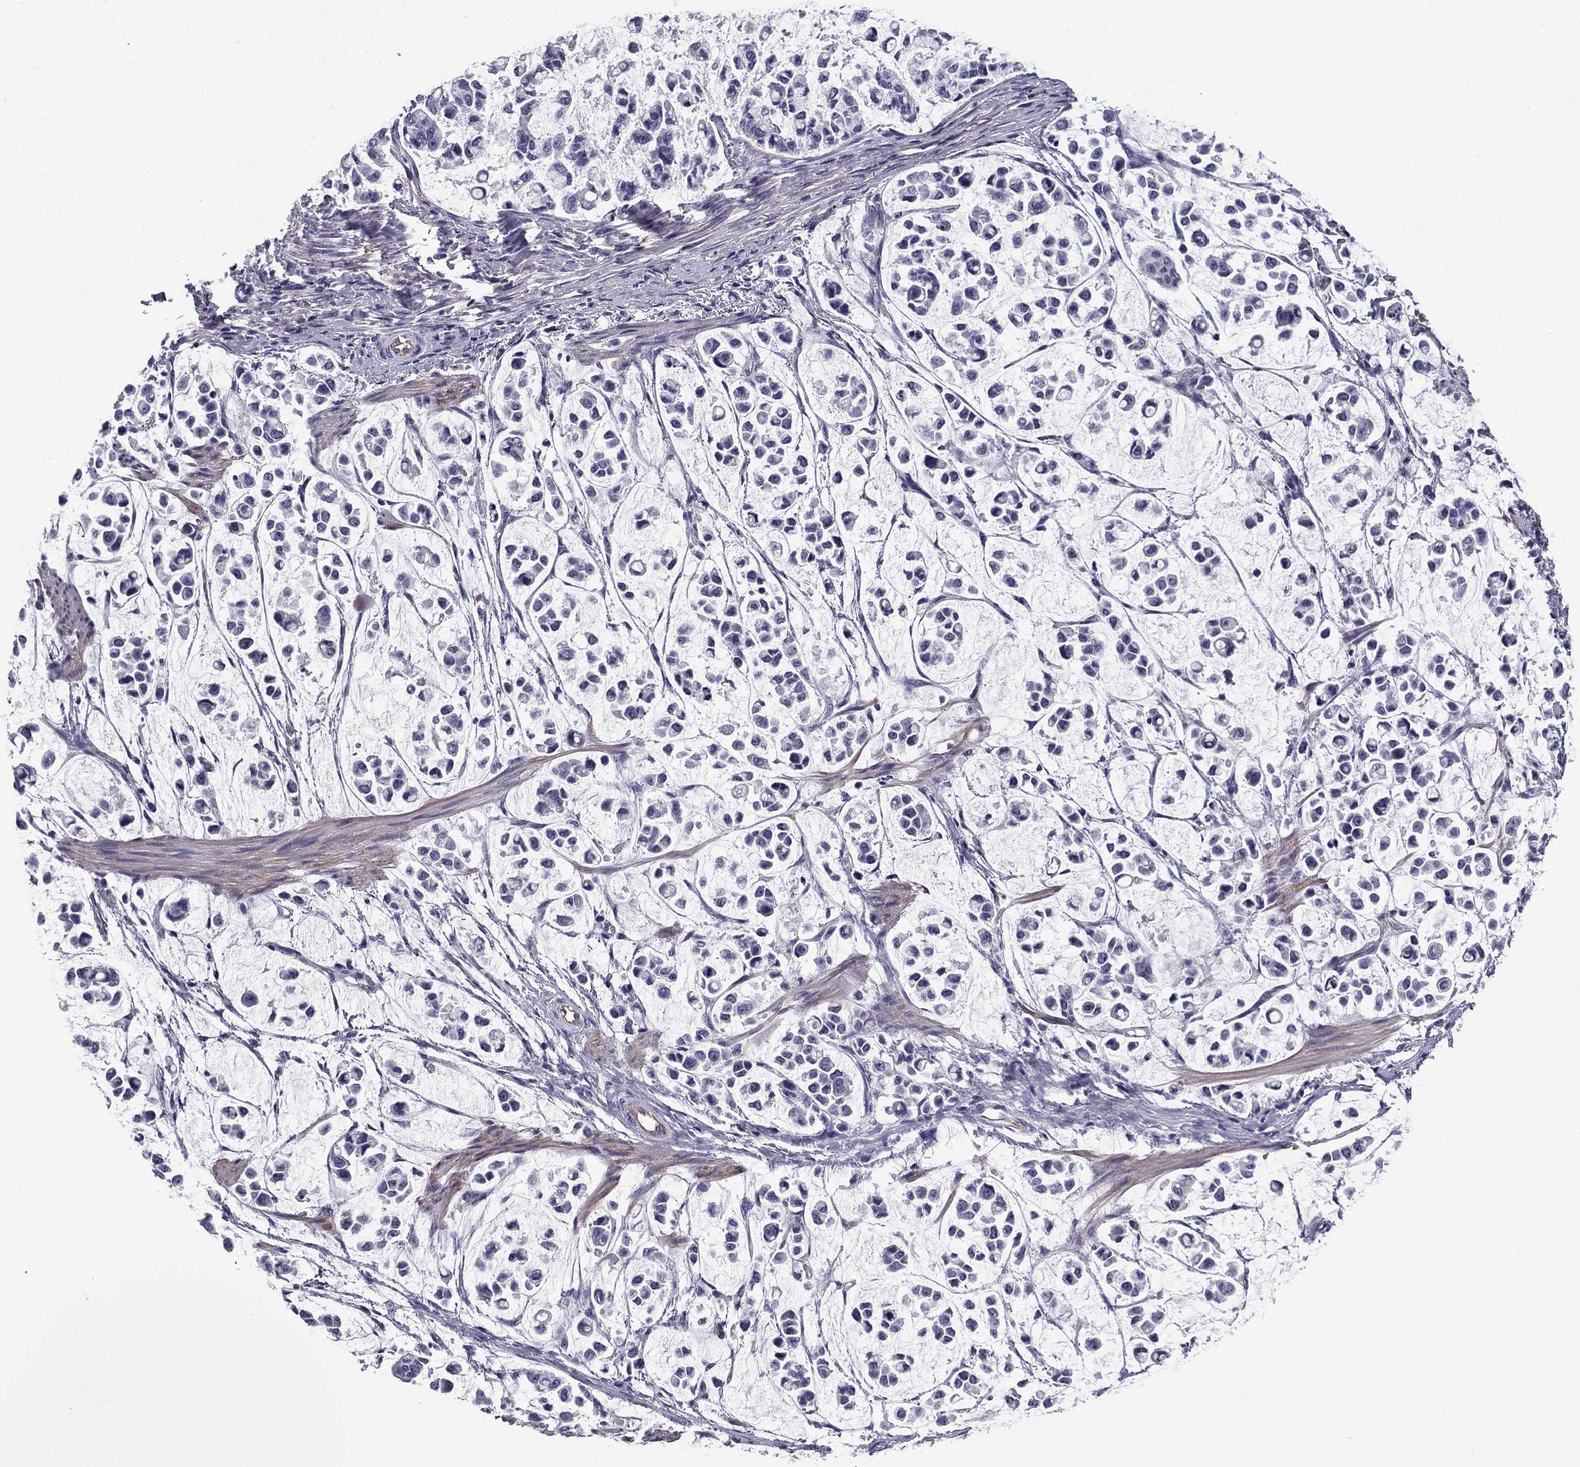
{"staining": {"intensity": "negative", "quantity": "none", "location": "none"}, "tissue": "stomach cancer", "cell_type": "Tumor cells", "image_type": "cancer", "snomed": [{"axis": "morphology", "description": "Adenocarcinoma, NOS"}, {"axis": "topography", "description": "Stomach"}], "caption": "A photomicrograph of stomach adenocarcinoma stained for a protein shows no brown staining in tumor cells.", "gene": "FLNC", "patient": {"sex": "male", "age": 82}}